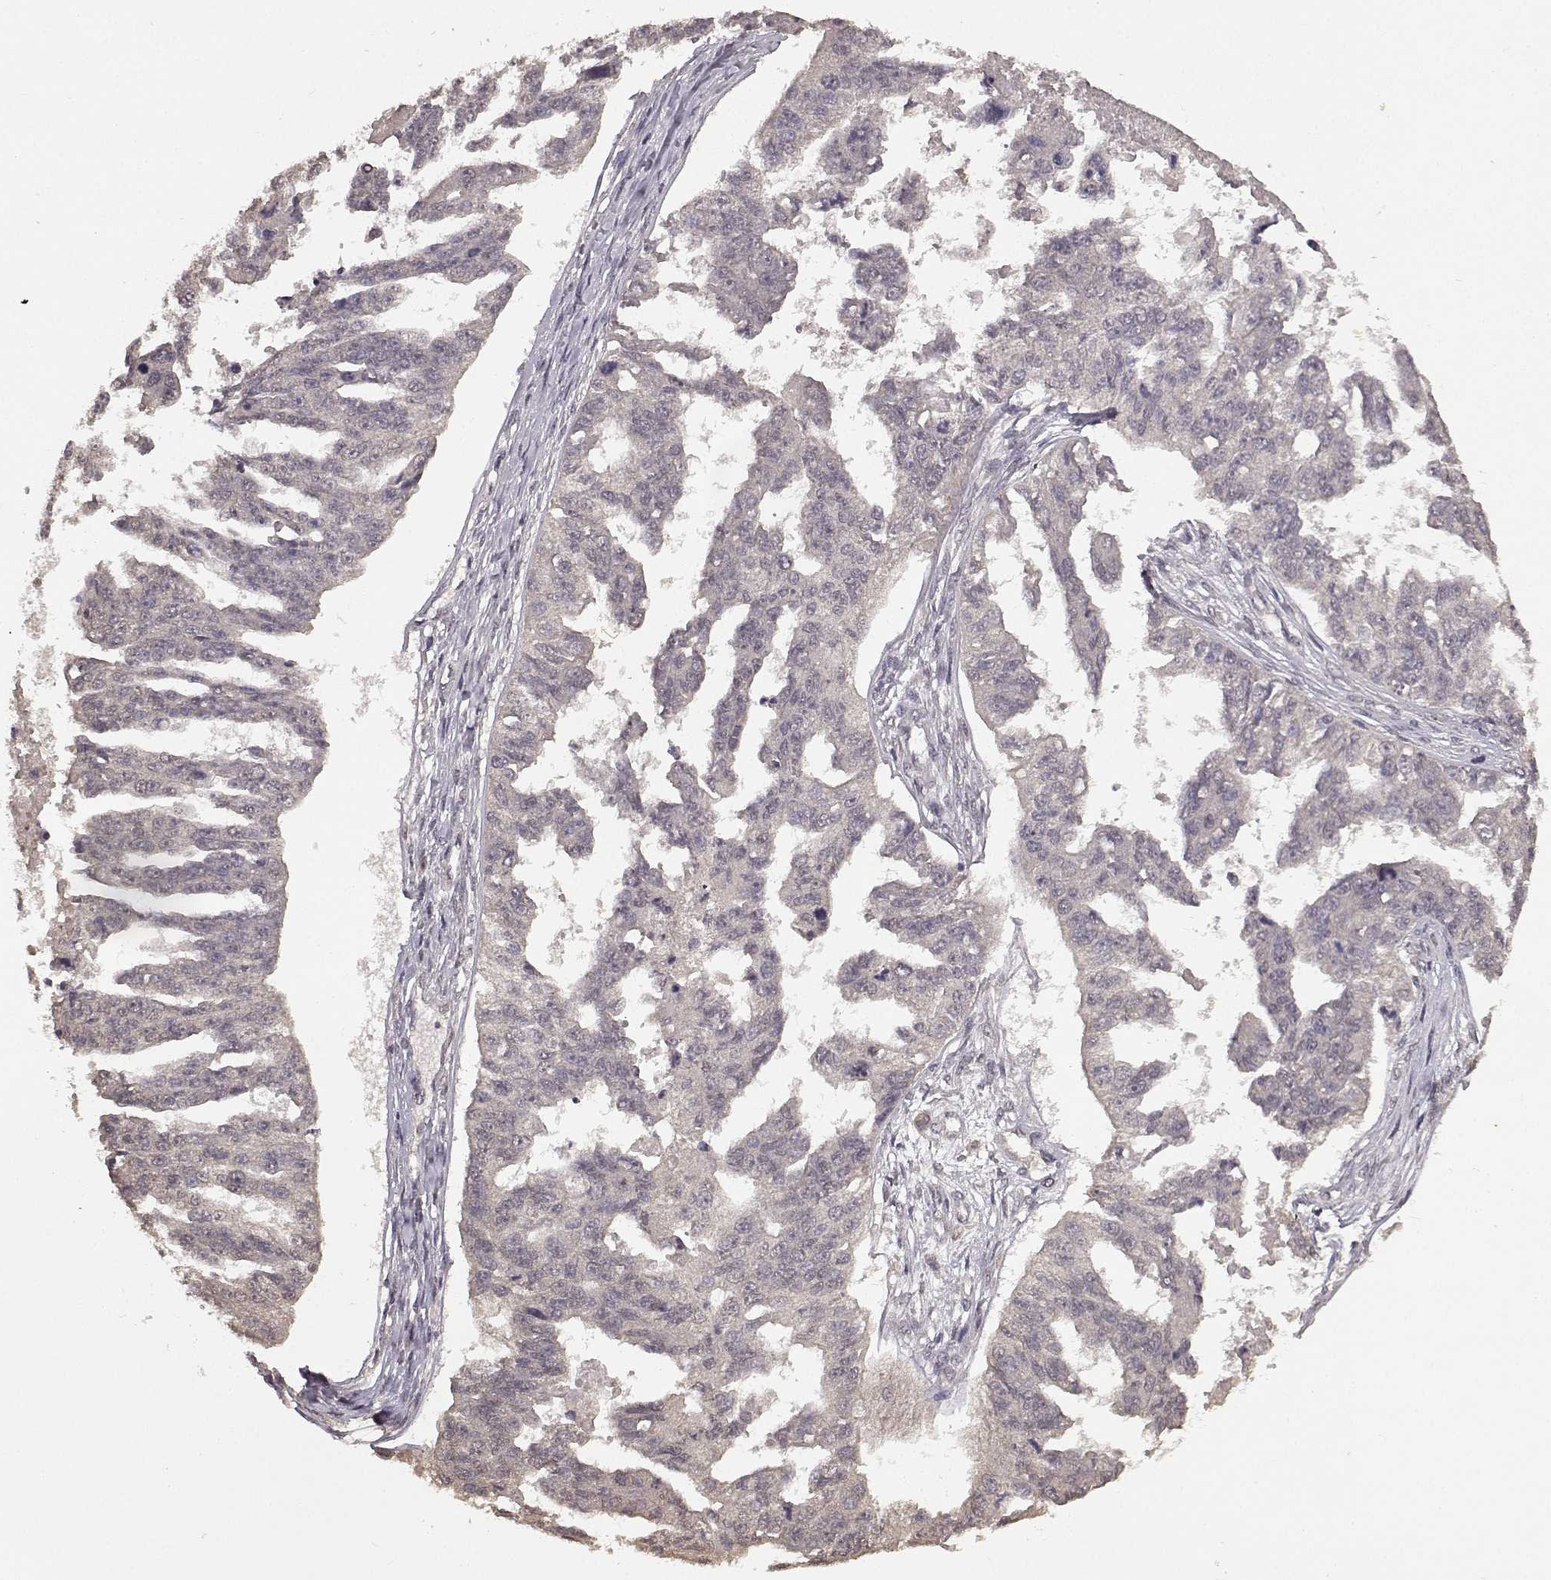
{"staining": {"intensity": "negative", "quantity": "none", "location": "none"}, "tissue": "ovarian cancer", "cell_type": "Tumor cells", "image_type": "cancer", "snomed": [{"axis": "morphology", "description": "Cystadenocarcinoma, serous, NOS"}, {"axis": "topography", "description": "Ovary"}], "caption": "An image of human ovarian cancer (serous cystadenocarcinoma) is negative for staining in tumor cells.", "gene": "NTRK2", "patient": {"sex": "female", "age": 58}}